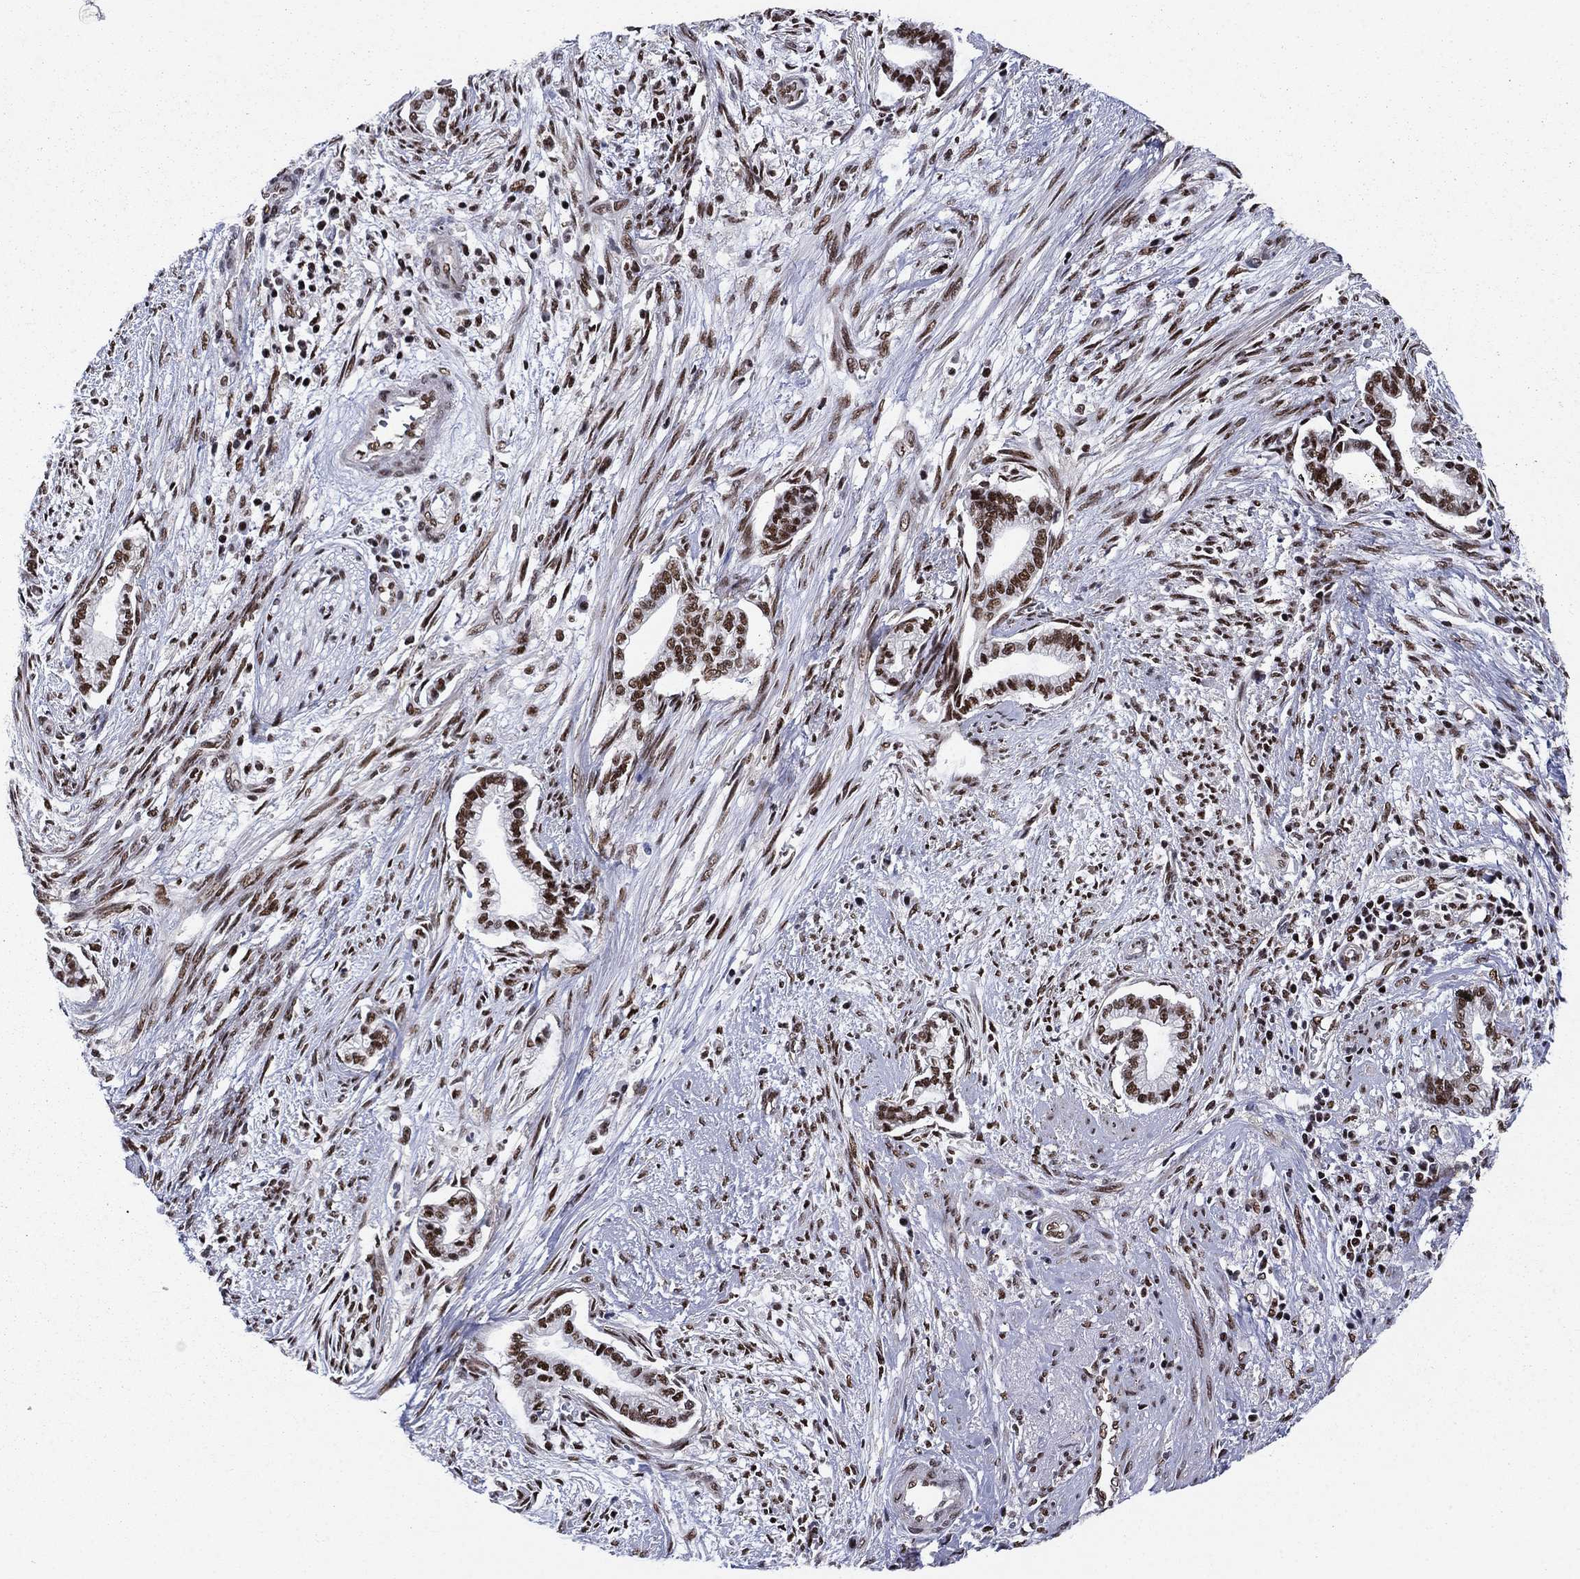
{"staining": {"intensity": "strong", "quantity": ">75%", "location": "nuclear"}, "tissue": "cervical cancer", "cell_type": "Tumor cells", "image_type": "cancer", "snomed": [{"axis": "morphology", "description": "Adenocarcinoma, NOS"}, {"axis": "topography", "description": "Cervix"}], "caption": "Cervical cancer stained with IHC demonstrates strong nuclear positivity in about >75% of tumor cells.", "gene": "RPRD1B", "patient": {"sex": "female", "age": 62}}